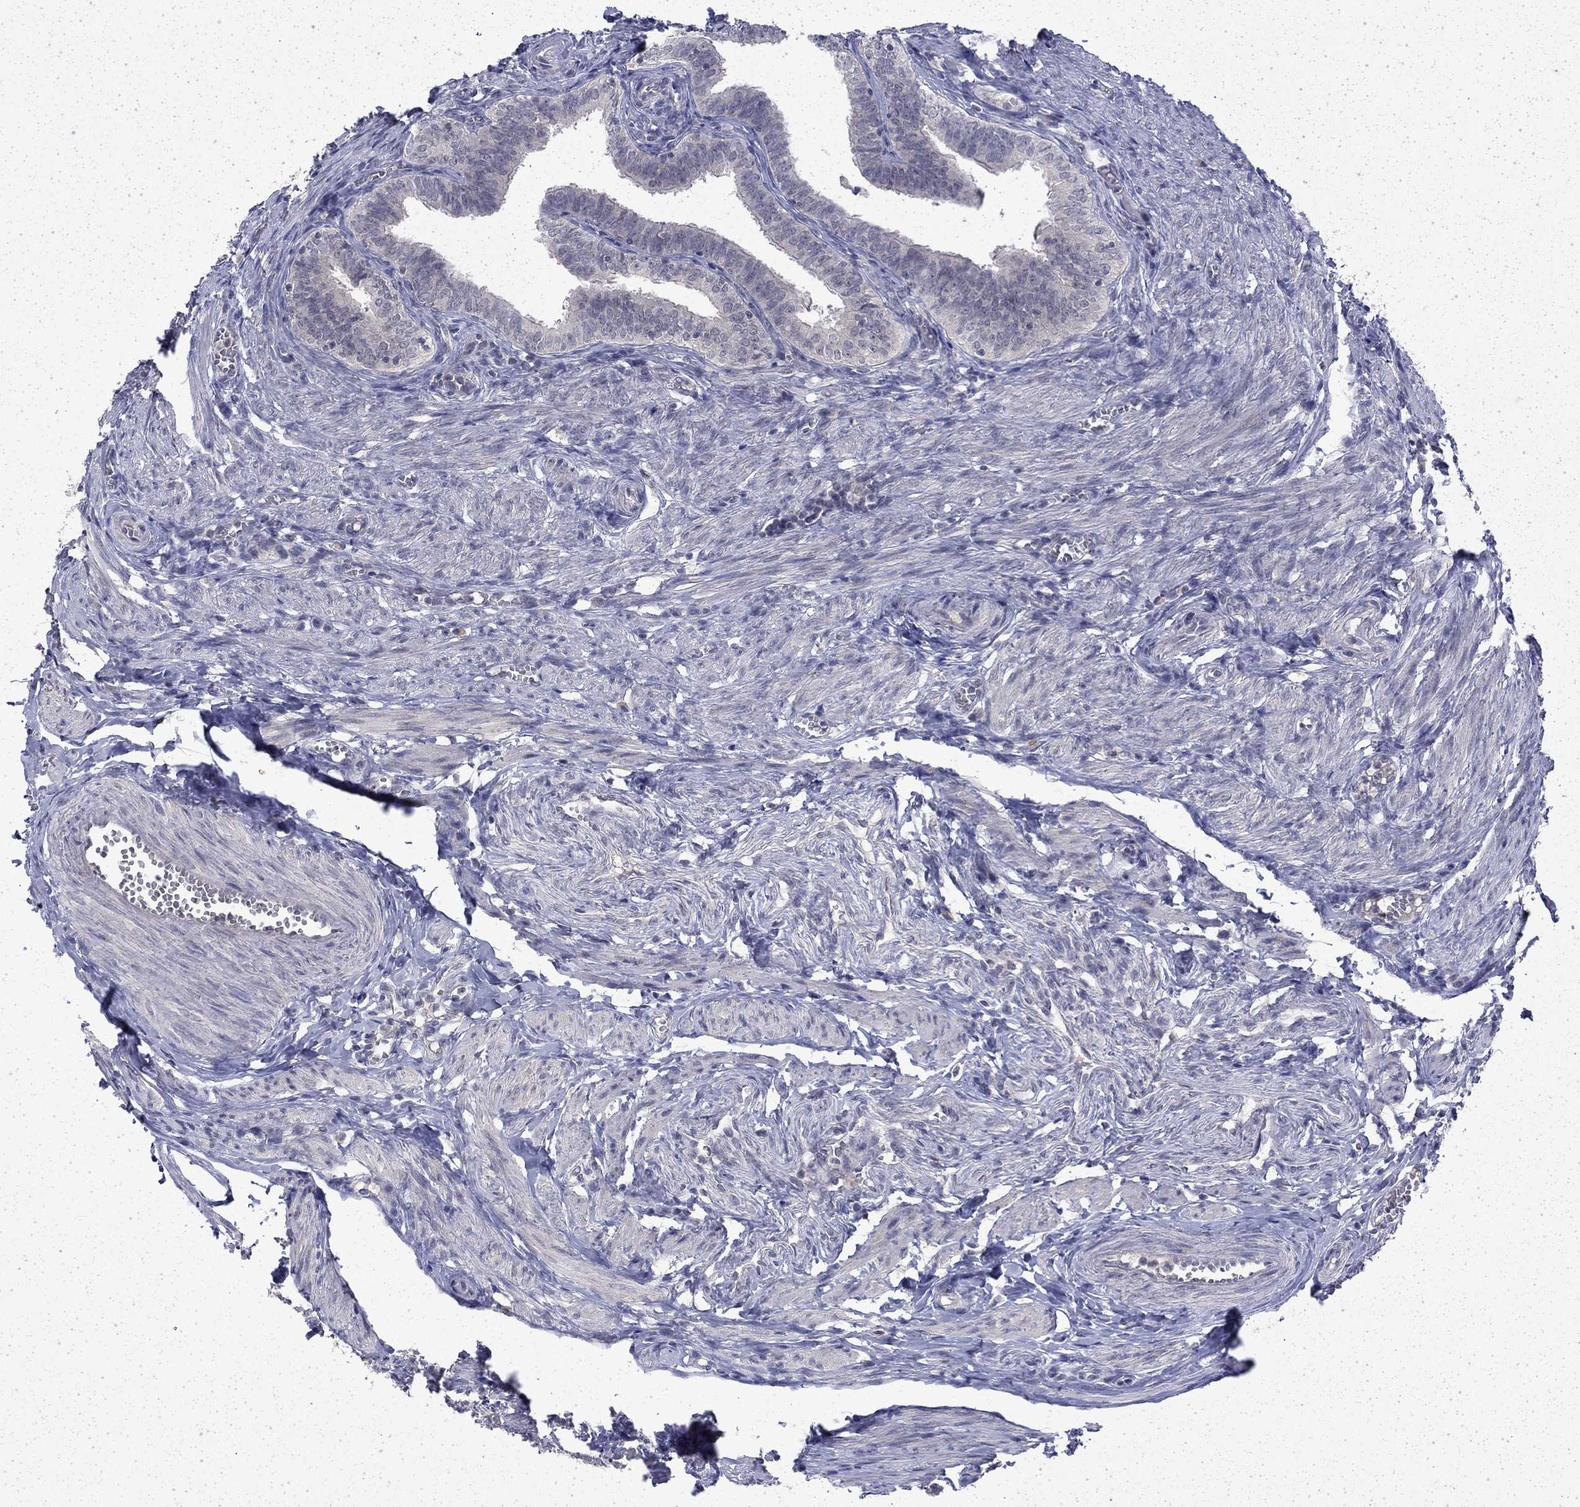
{"staining": {"intensity": "negative", "quantity": "none", "location": "none"}, "tissue": "fallopian tube", "cell_type": "Glandular cells", "image_type": "normal", "snomed": [{"axis": "morphology", "description": "Normal tissue, NOS"}, {"axis": "topography", "description": "Fallopian tube"}], "caption": "Immunohistochemical staining of normal fallopian tube demonstrates no significant positivity in glandular cells.", "gene": "CHAT", "patient": {"sex": "female", "age": 25}}